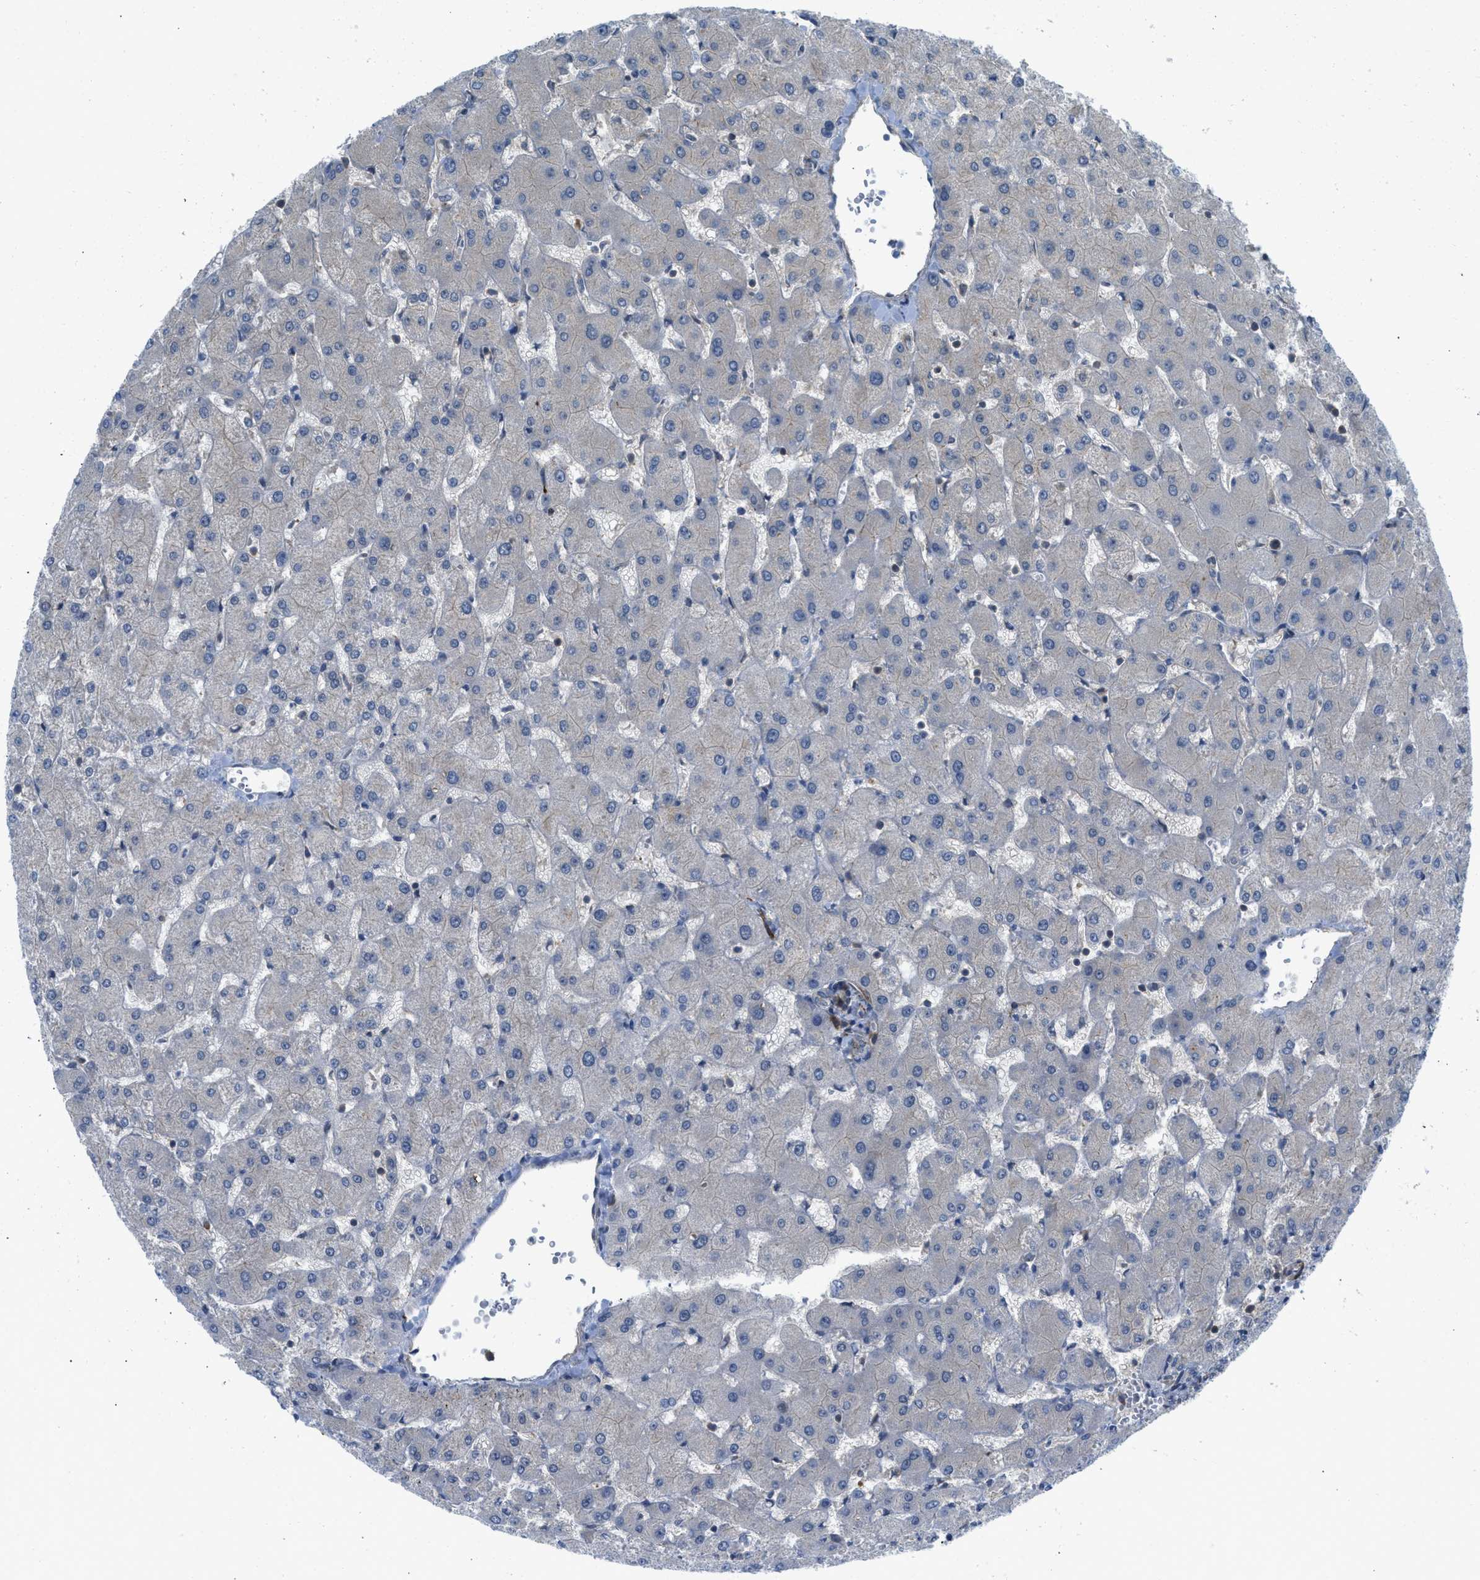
{"staining": {"intensity": "weak", "quantity": "25%-75%", "location": "cytoplasmic/membranous"}, "tissue": "liver", "cell_type": "Cholangiocytes", "image_type": "normal", "snomed": [{"axis": "morphology", "description": "Normal tissue, NOS"}, {"axis": "topography", "description": "Liver"}], "caption": "A high-resolution histopathology image shows immunohistochemistry (IHC) staining of normal liver, which exhibits weak cytoplasmic/membranous positivity in about 25%-75% of cholangiocytes. The staining was performed using DAB, with brown indicating positive protein expression. Nuclei are stained blue with hematoxylin.", "gene": "SESN2", "patient": {"sex": "female", "age": 63}}